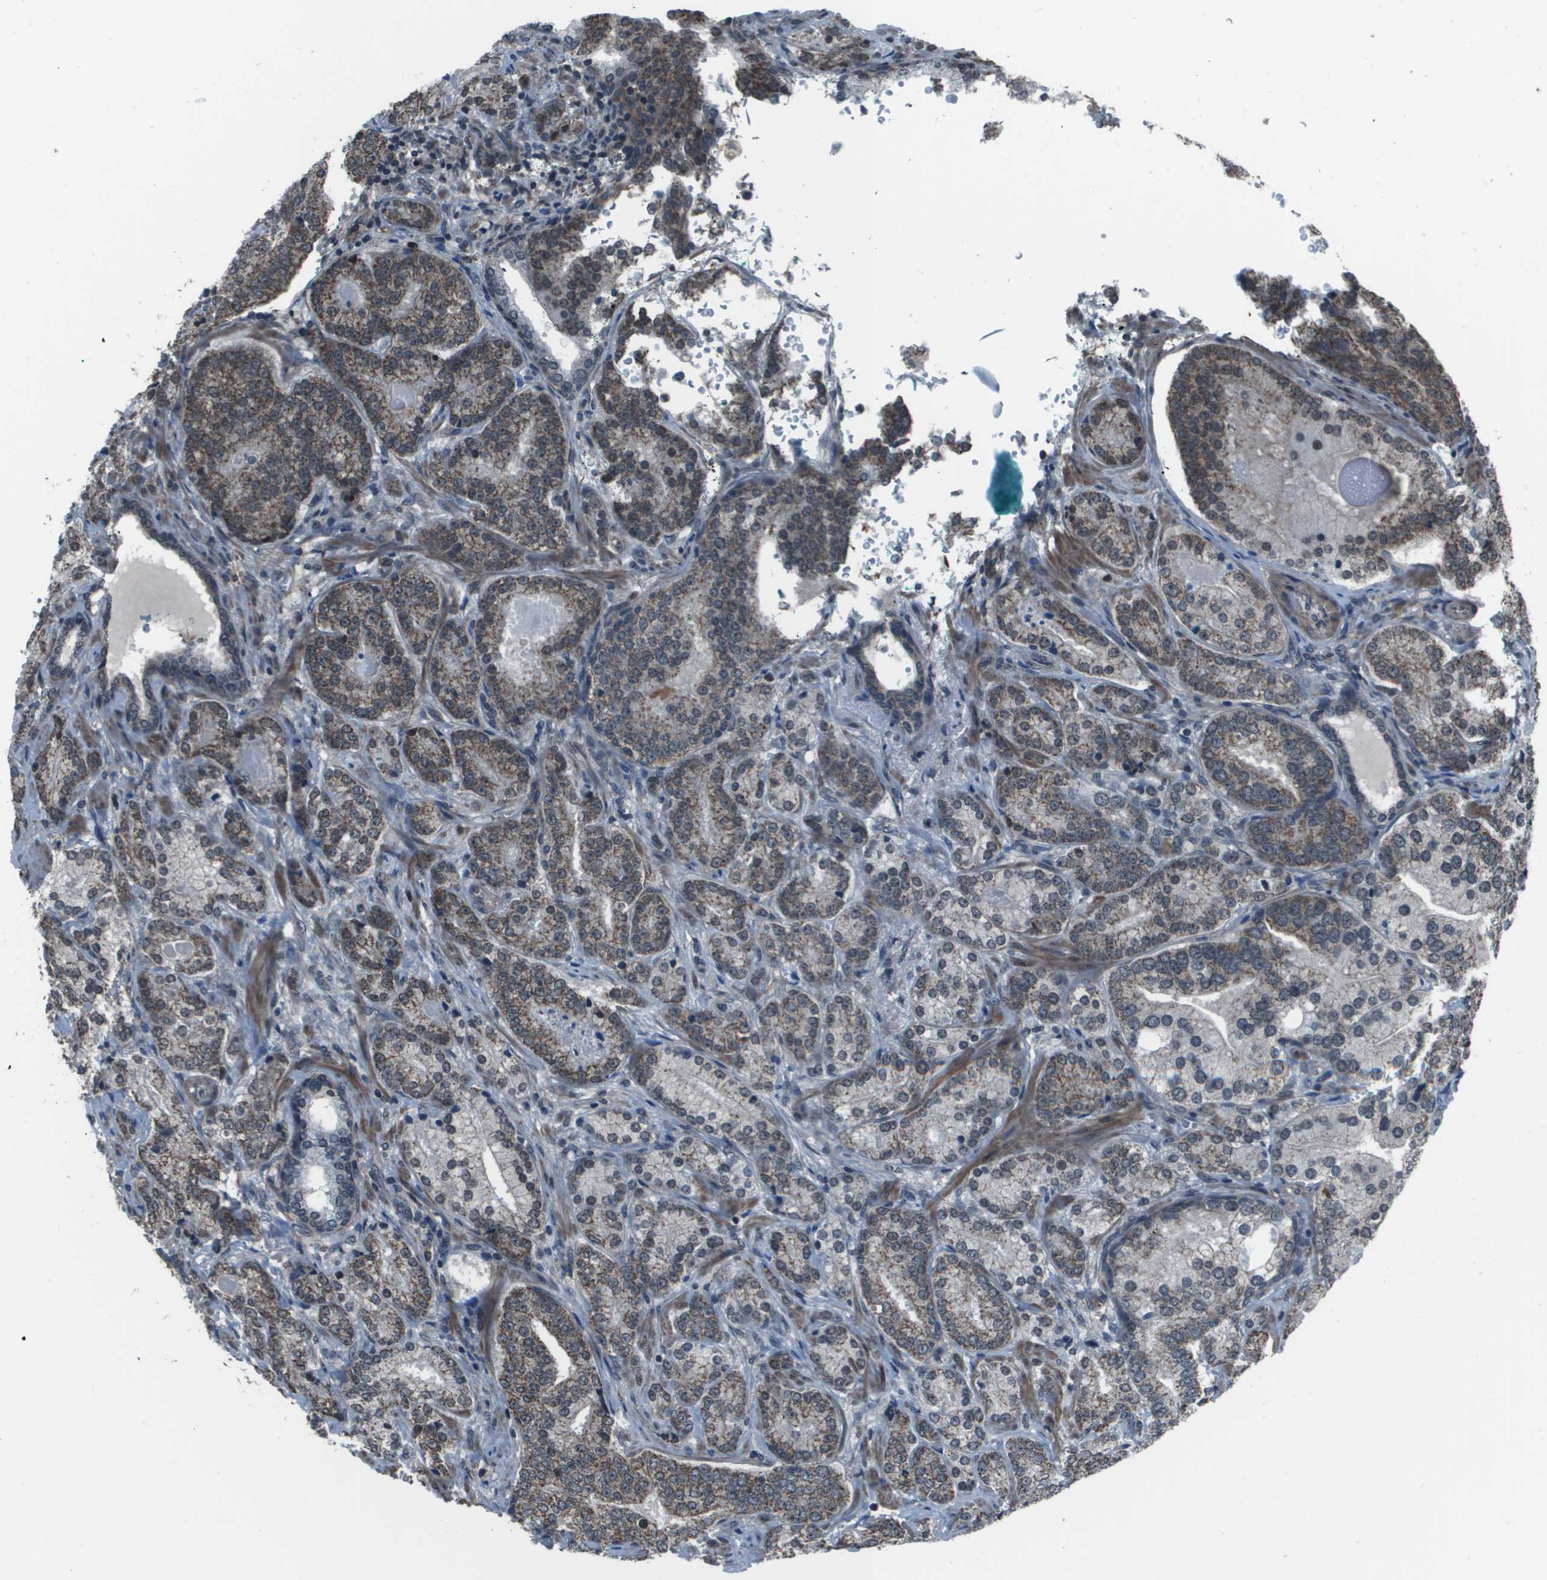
{"staining": {"intensity": "moderate", "quantity": ">75%", "location": "cytoplasmic/membranous"}, "tissue": "prostate cancer", "cell_type": "Tumor cells", "image_type": "cancer", "snomed": [{"axis": "morphology", "description": "Adenocarcinoma, High grade"}, {"axis": "topography", "description": "Prostate"}], "caption": "Moderate cytoplasmic/membranous protein positivity is present in about >75% of tumor cells in prostate cancer.", "gene": "PPFIA1", "patient": {"sex": "male", "age": 61}}